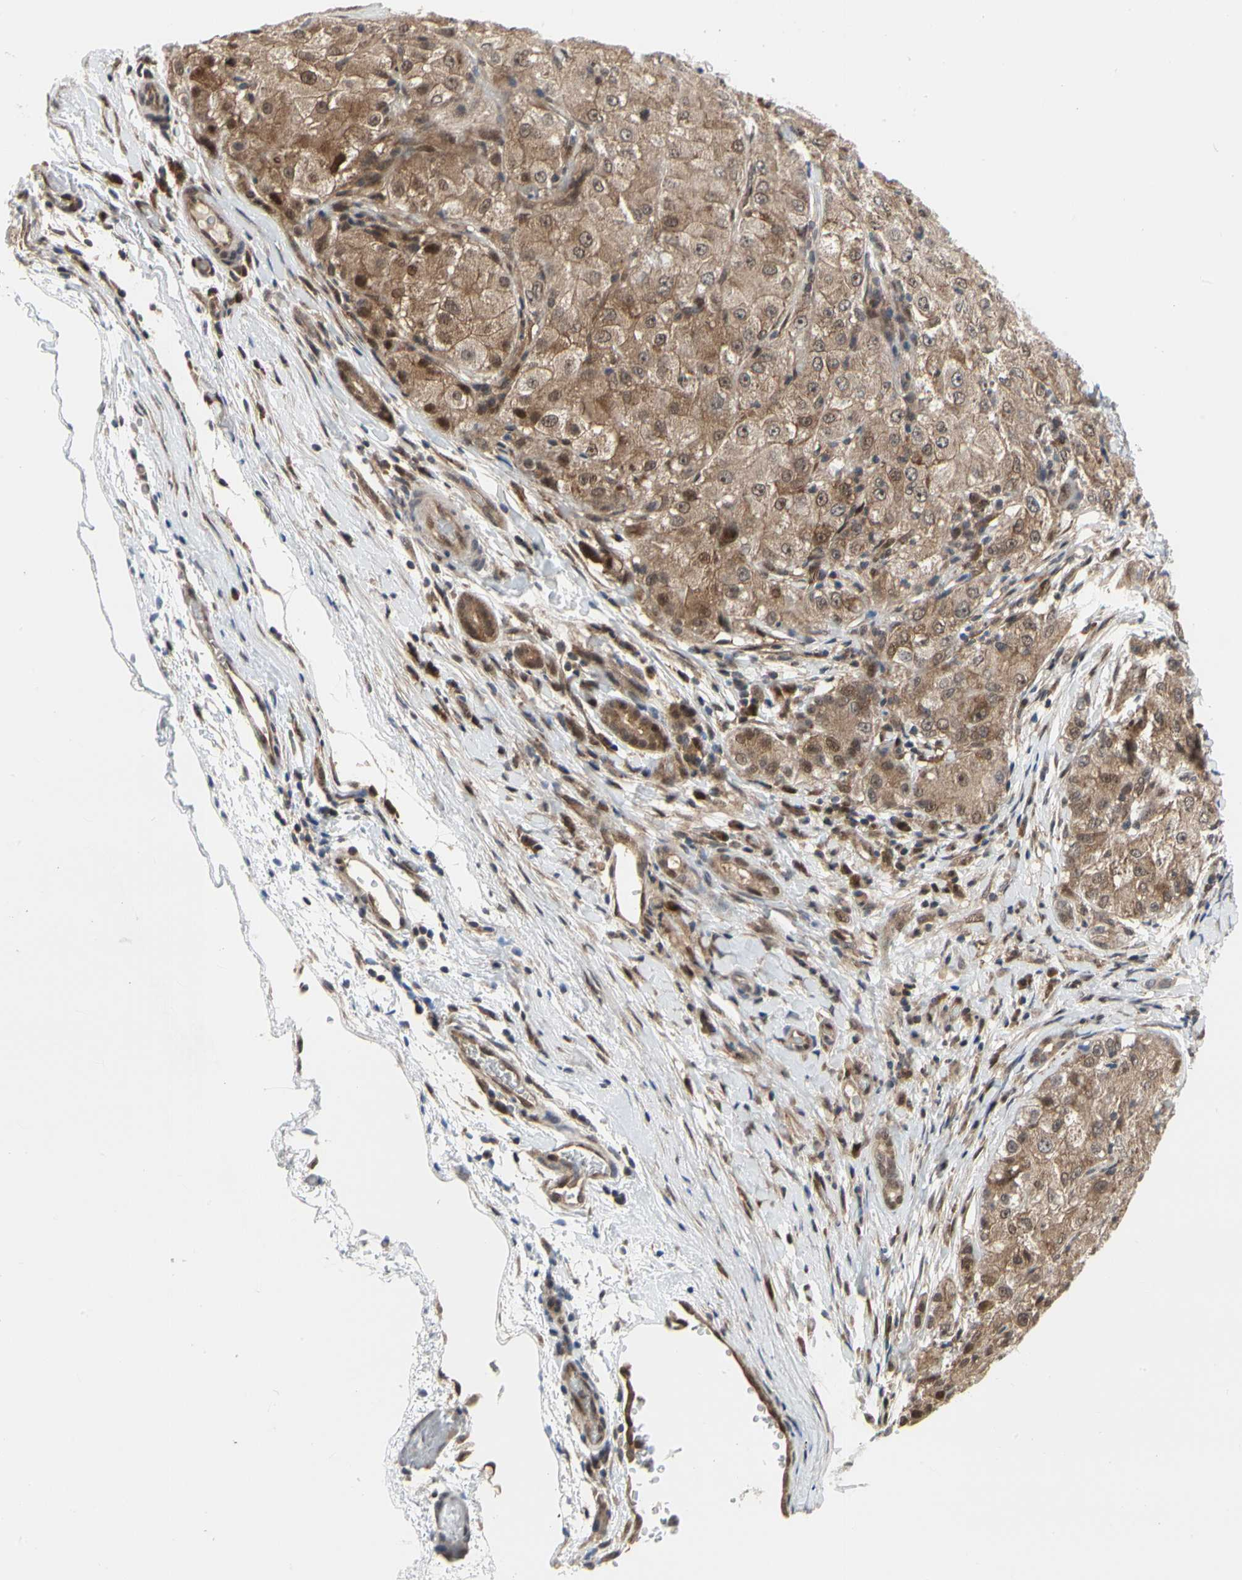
{"staining": {"intensity": "moderate", "quantity": ">75%", "location": "cytoplasmic/membranous,nuclear"}, "tissue": "liver cancer", "cell_type": "Tumor cells", "image_type": "cancer", "snomed": [{"axis": "morphology", "description": "Carcinoma, Hepatocellular, NOS"}, {"axis": "topography", "description": "Liver"}], "caption": "This micrograph reveals immunohistochemistry staining of liver cancer (hepatocellular carcinoma), with medium moderate cytoplasmic/membranous and nuclear expression in approximately >75% of tumor cells.", "gene": "CDK5", "patient": {"sex": "male", "age": 80}}